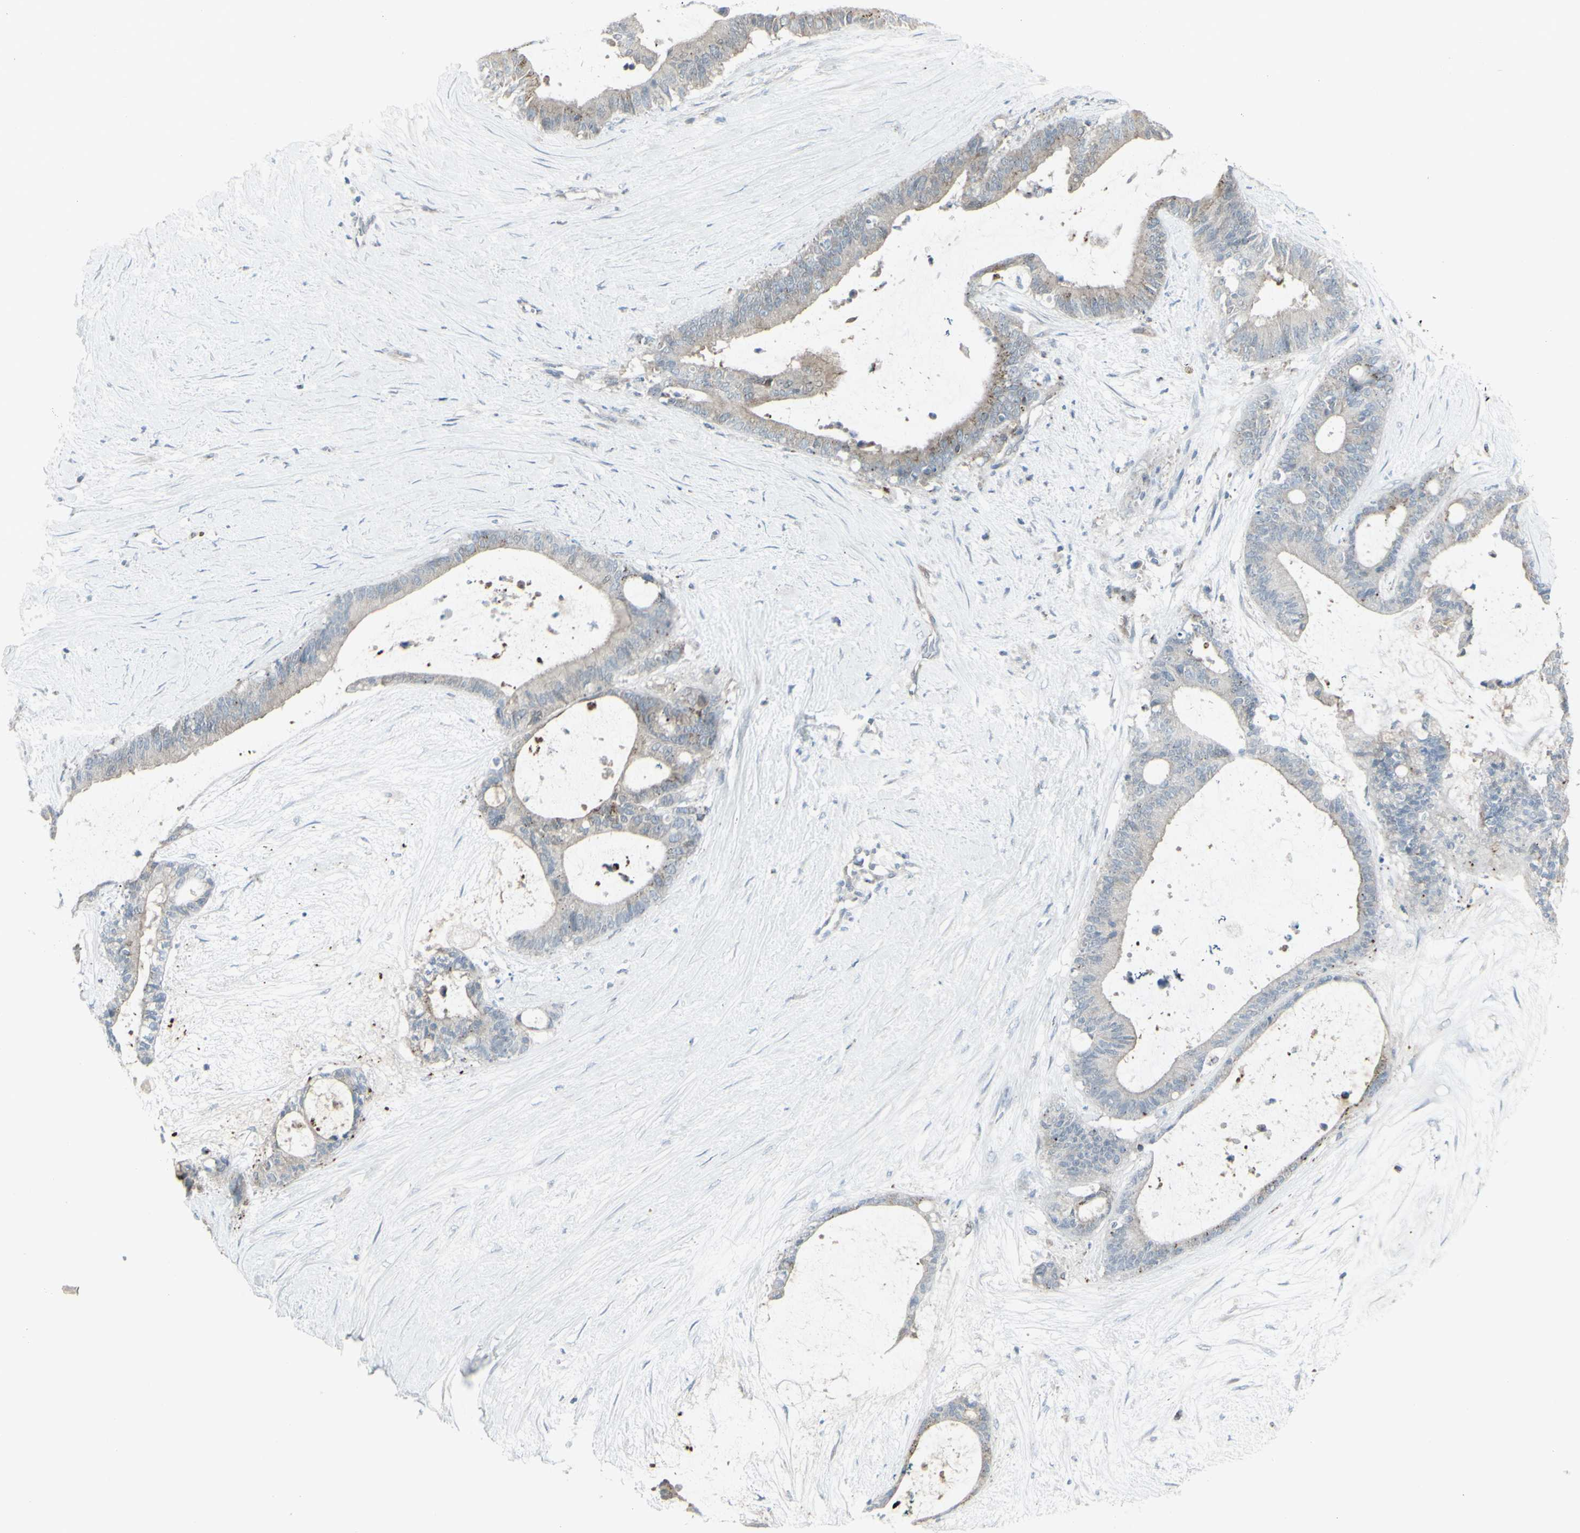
{"staining": {"intensity": "negative", "quantity": "none", "location": "none"}, "tissue": "liver cancer", "cell_type": "Tumor cells", "image_type": "cancer", "snomed": [{"axis": "morphology", "description": "Cholangiocarcinoma"}, {"axis": "topography", "description": "Liver"}], "caption": "This is a histopathology image of IHC staining of liver cholangiocarcinoma, which shows no positivity in tumor cells. (Brightfield microscopy of DAB immunohistochemistry at high magnification).", "gene": "GALNT6", "patient": {"sex": "female", "age": 73}}